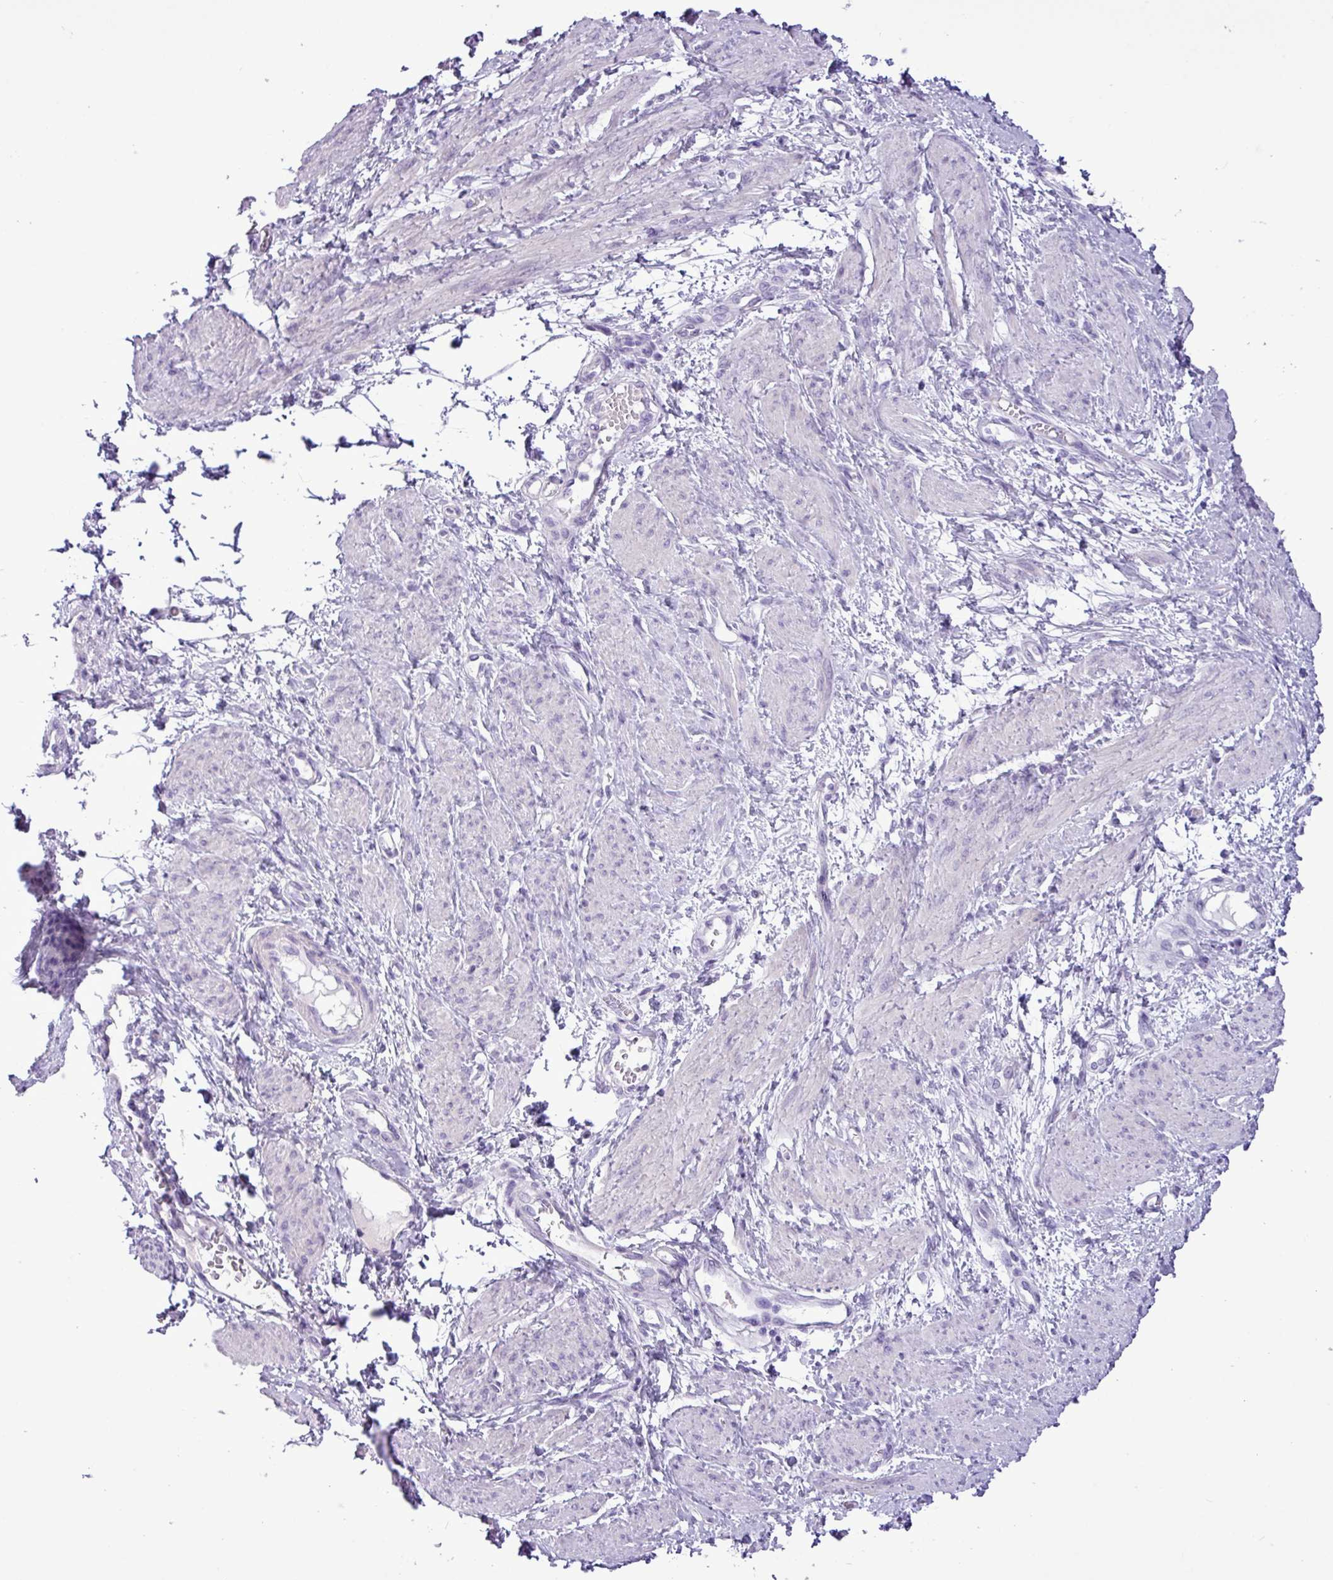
{"staining": {"intensity": "negative", "quantity": "none", "location": "none"}, "tissue": "smooth muscle", "cell_type": "Smooth muscle cells", "image_type": "normal", "snomed": [{"axis": "morphology", "description": "Normal tissue, NOS"}, {"axis": "topography", "description": "Smooth muscle"}, {"axis": "topography", "description": "Uterus"}], "caption": "This is an immunohistochemistry (IHC) image of normal smooth muscle. There is no positivity in smooth muscle cells.", "gene": "ALDH3A1", "patient": {"sex": "female", "age": 39}}